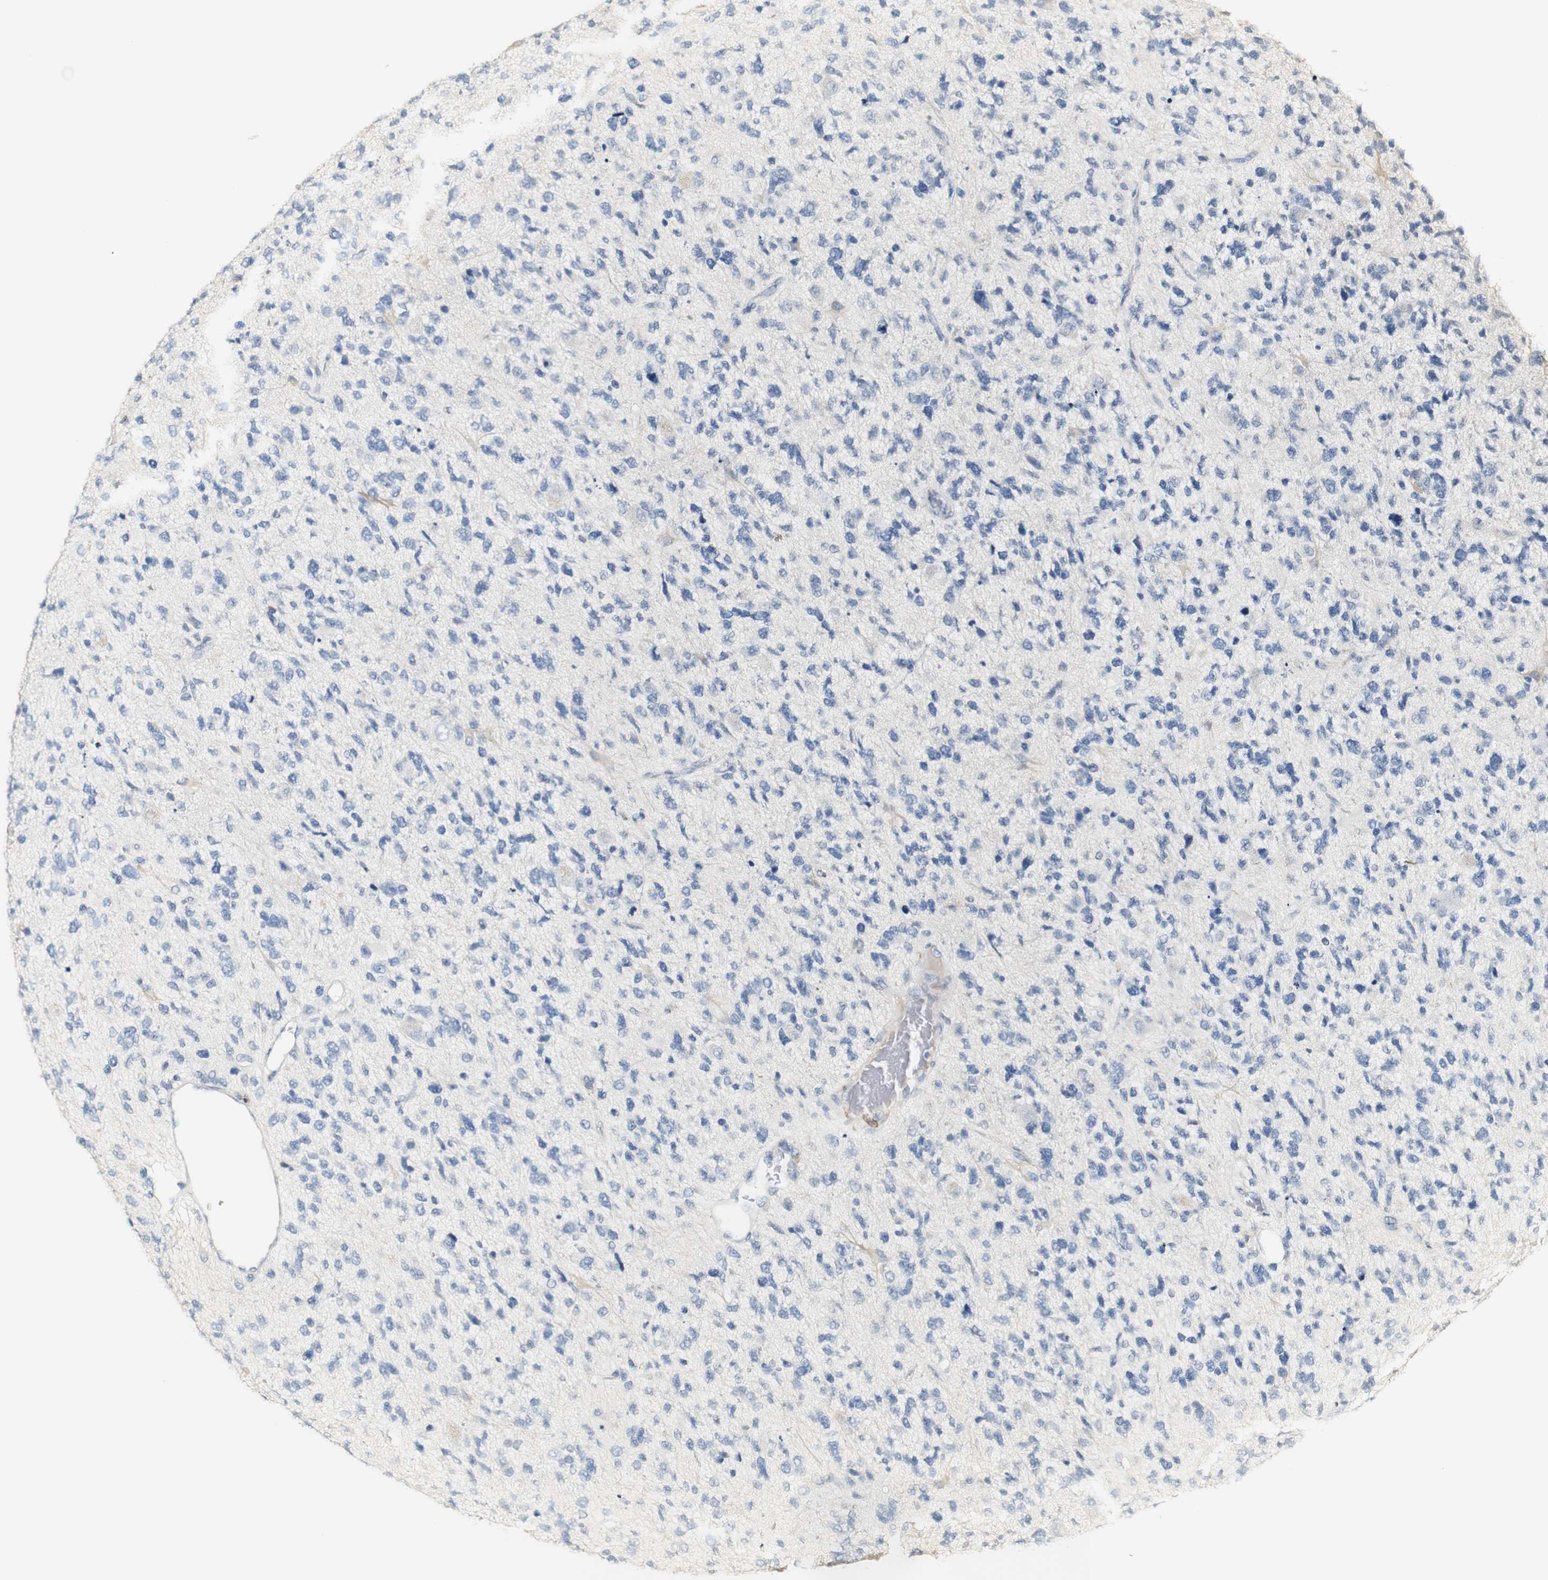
{"staining": {"intensity": "negative", "quantity": "none", "location": "none"}, "tissue": "glioma", "cell_type": "Tumor cells", "image_type": "cancer", "snomed": [{"axis": "morphology", "description": "Glioma, malignant, High grade"}, {"axis": "topography", "description": "Brain"}], "caption": "This is an immunohistochemistry image of human malignant high-grade glioma. There is no staining in tumor cells.", "gene": "FMO3", "patient": {"sex": "female", "age": 58}}